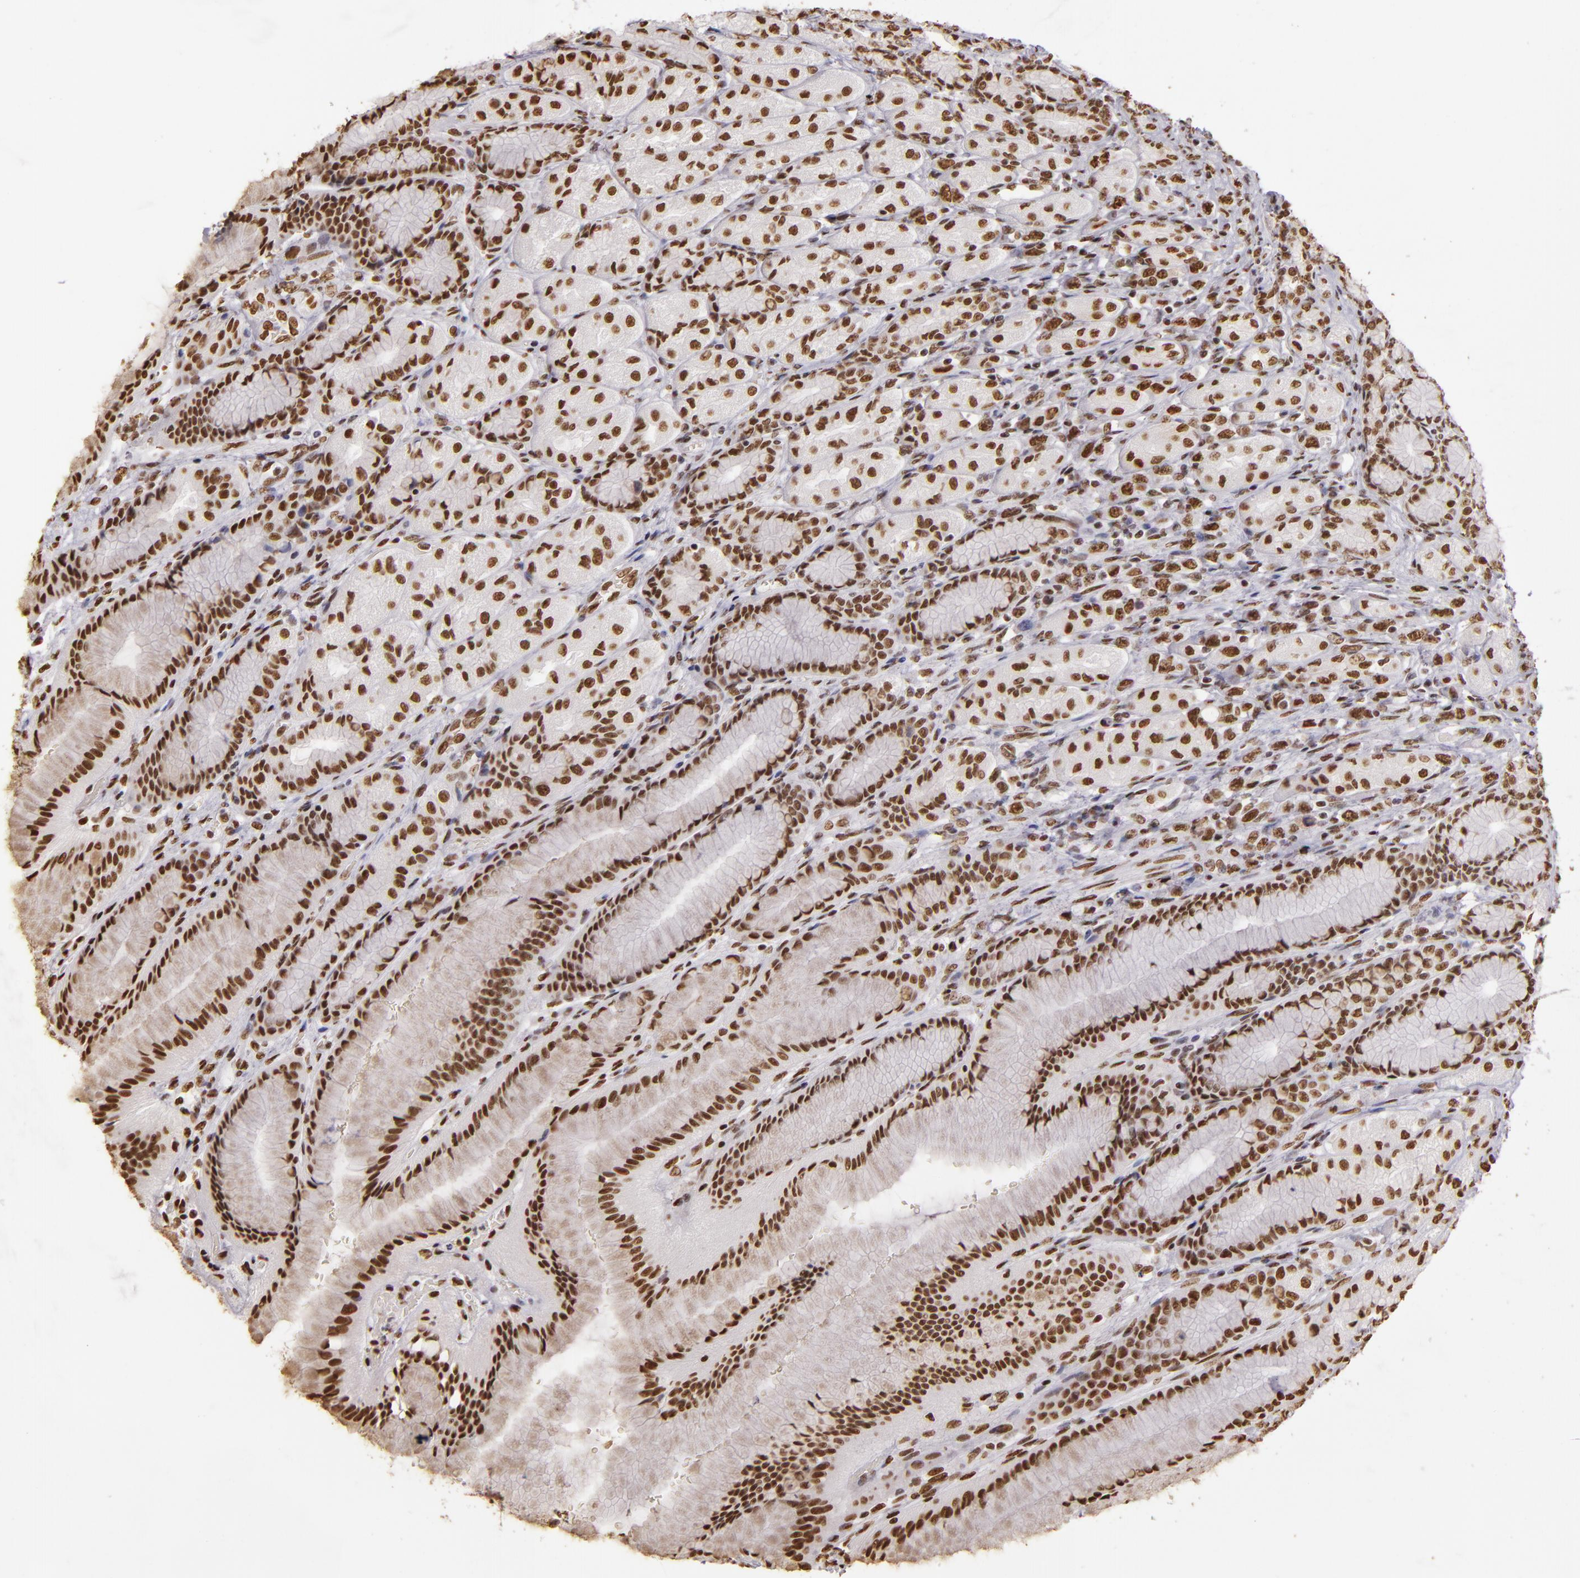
{"staining": {"intensity": "moderate", "quantity": ">75%", "location": "nuclear"}, "tissue": "stomach", "cell_type": "Glandular cells", "image_type": "normal", "snomed": [{"axis": "morphology", "description": "Normal tissue, NOS"}, {"axis": "morphology", "description": "Adenocarcinoma, NOS"}, {"axis": "topography", "description": "Stomach"}, {"axis": "topography", "description": "Stomach, lower"}], "caption": "Stomach stained for a protein demonstrates moderate nuclear positivity in glandular cells.", "gene": "PAPOLA", "patient": {"sex": "female", "age": 65}}